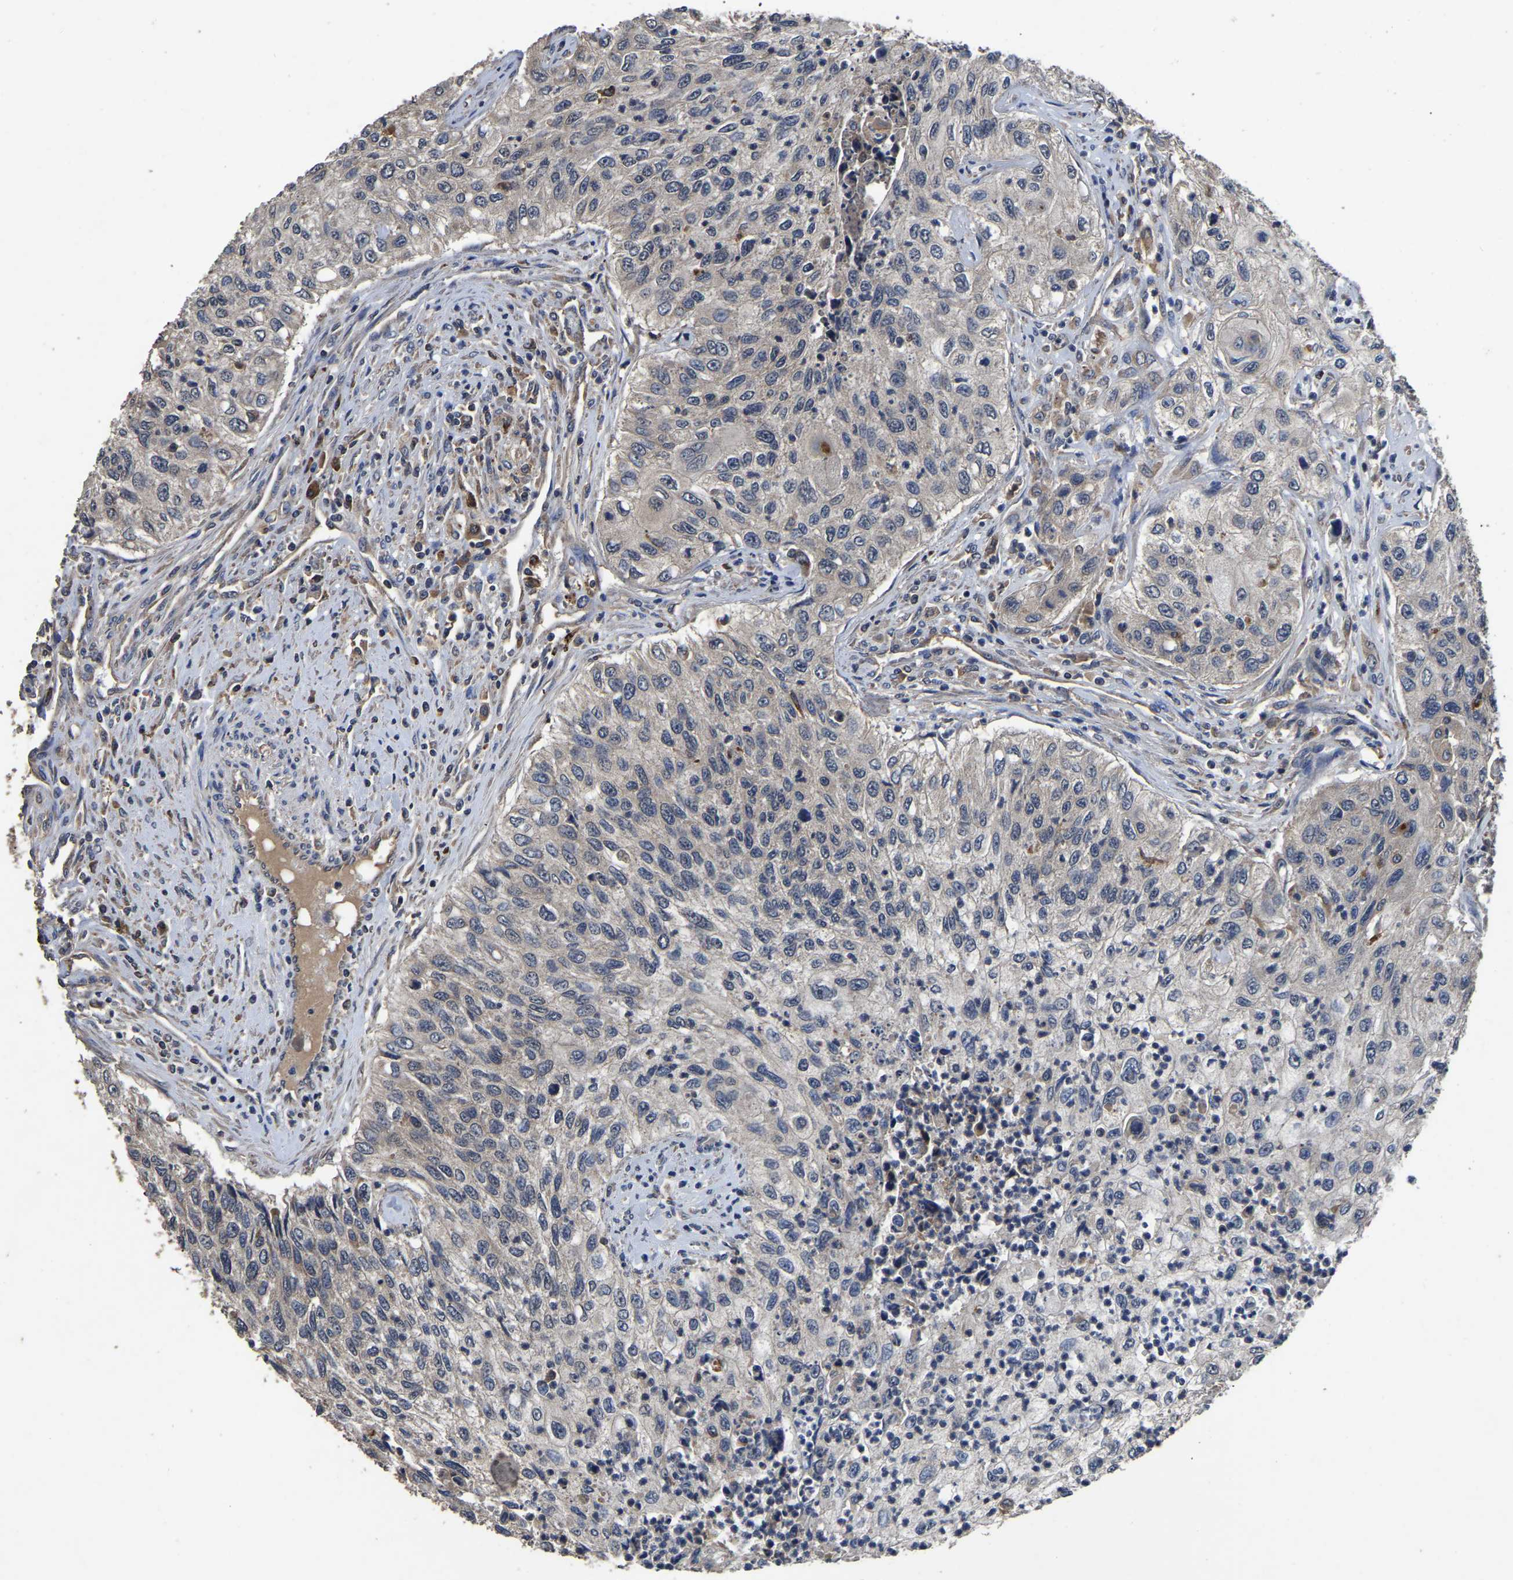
{"staining": {"intensity": "weak", "quantity": "<25%", "location": "cytoplasmic/membranous"}, "tissue": "urothelial cancer", "cell_type": "Tumor cells", "image_type": "cancer", "snomed": [{"axis": "morphology", "description": "Urothelial carcinoma, High grade"}, {"axis": "topography", "description": "Urinary bladder"}], "caption": "Tumor cells are negative for protein expression in human urothelial cancer. The staining was performed using DAB to visualize the protein expression in brown, while the nuclei were stained in blue with hematoxylin (Magnification: 20x).", "gene": "CRYZL1", "patient": {"sex": "female", "age": 60}}